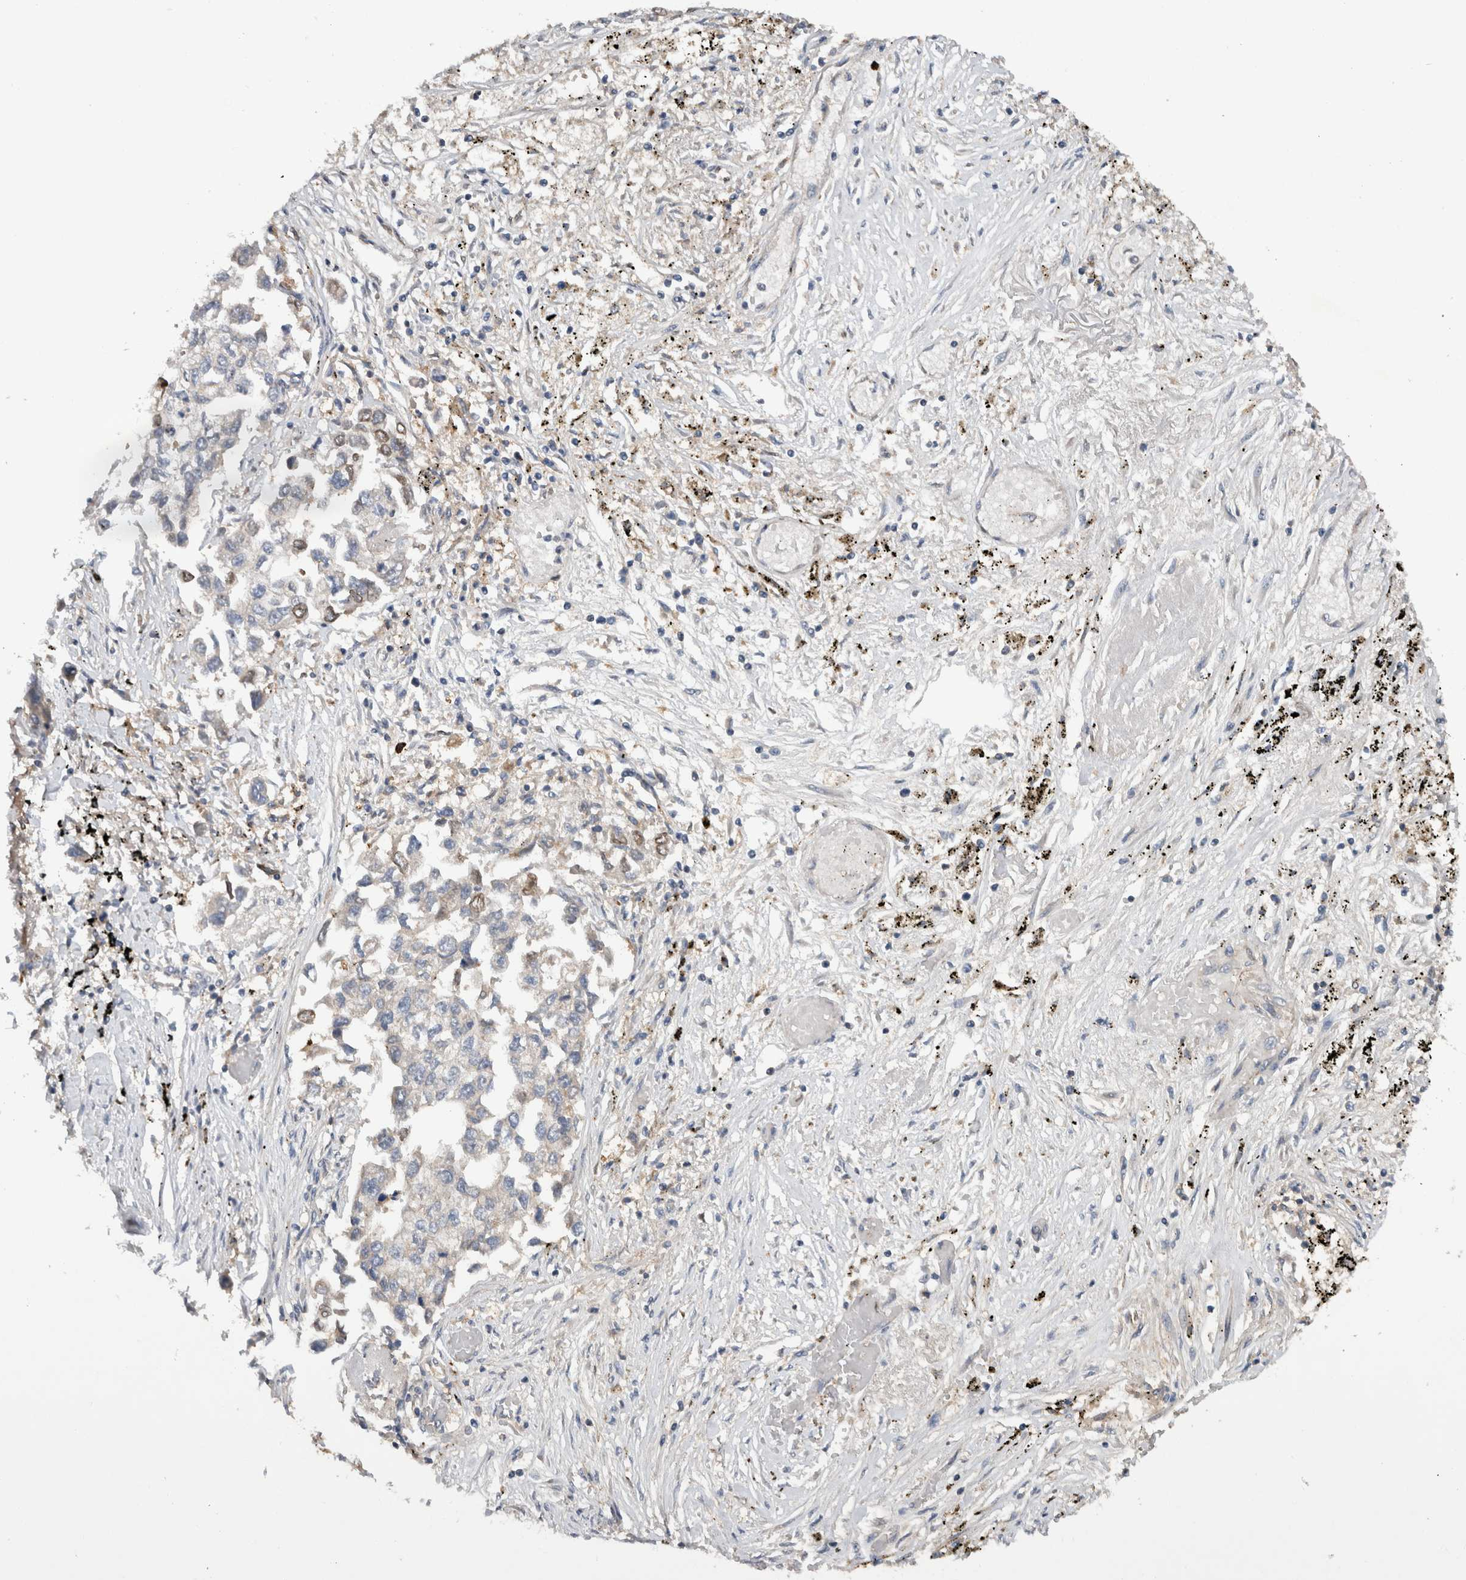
{"staining": {"intensity": "negative", "quantity": "none", "location": "none"}, "tissue": "lung cancer", "cell_type": "Tumor cells", "image_type": "cancer", "snomed": [{"axis": "morphology", "description": "Inflammation, NOS"}, {"axis": "morphology", "description": "Adenocarcinoma, NOS"}, {"axis": "topography", "description": "Lung"}], "caption": "Tumor cells show no significant expression in lung cancer. (Brightfield microscopy of DAB immunohistochemistry (IHC) at high magnification).", "gene": "TARBP1", "patient": {"sex": "male", "age": 63}}